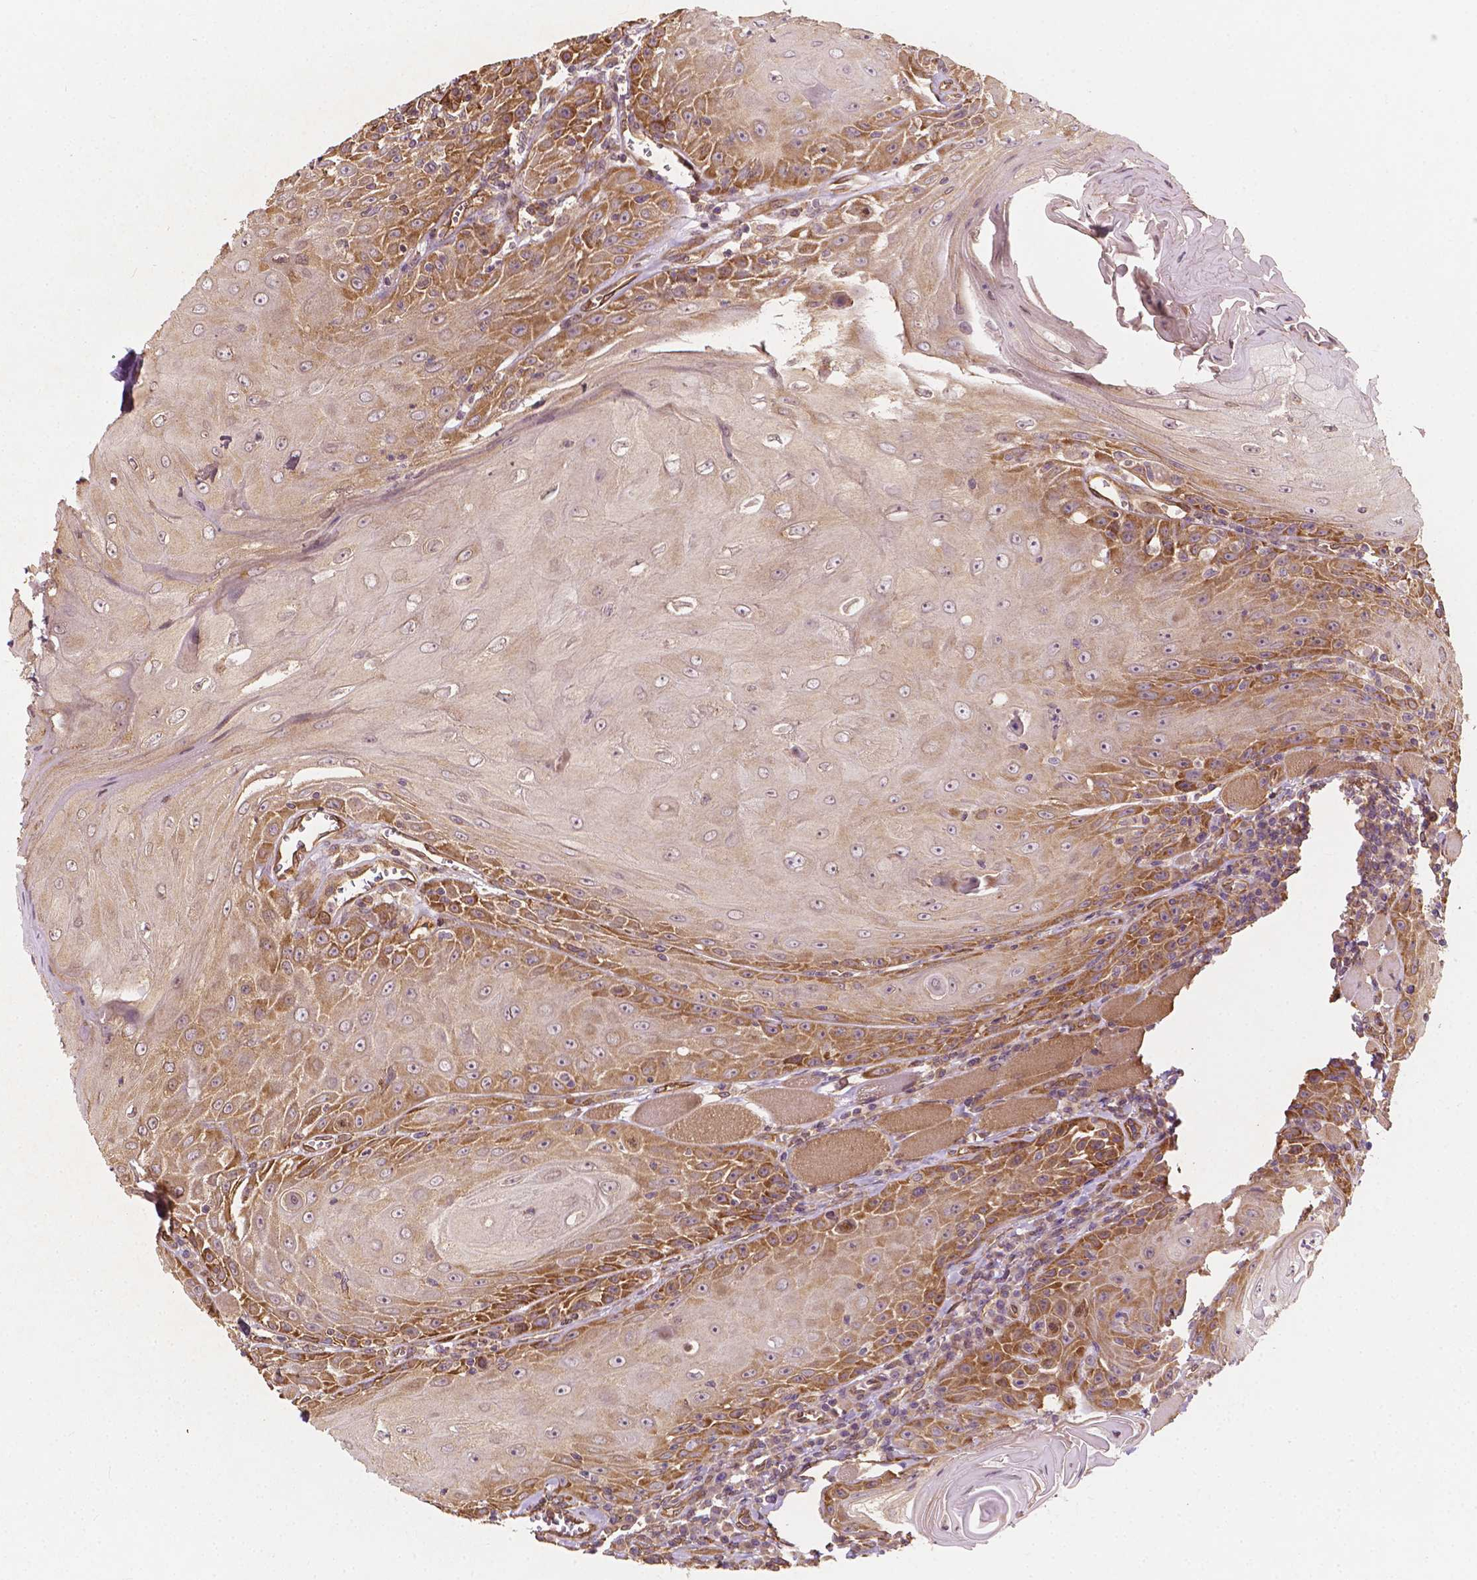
{"staining": {"intensity": "moderate", "quantity": "25%-75%", "location": "cytoplasmic/membranous"}, "tissue": "head and neck cancer", "cell_type": "Tumor cells", "image_type": "cancer", "snomed": [{"axis": "morphology", "description": "Squamous cell carcinoma, NOS"}, {"axis": "topography", "description": "Head-Neck"}], "caption": "IHC of squamous cell carcinoma (head and neck) reveals medium levels of moderate cytoplasmic/membranous expression in approximately 25%-75% of tumor cells.", "gene": "G3BP1", "patient": {"sex": "male", "age": 52}}